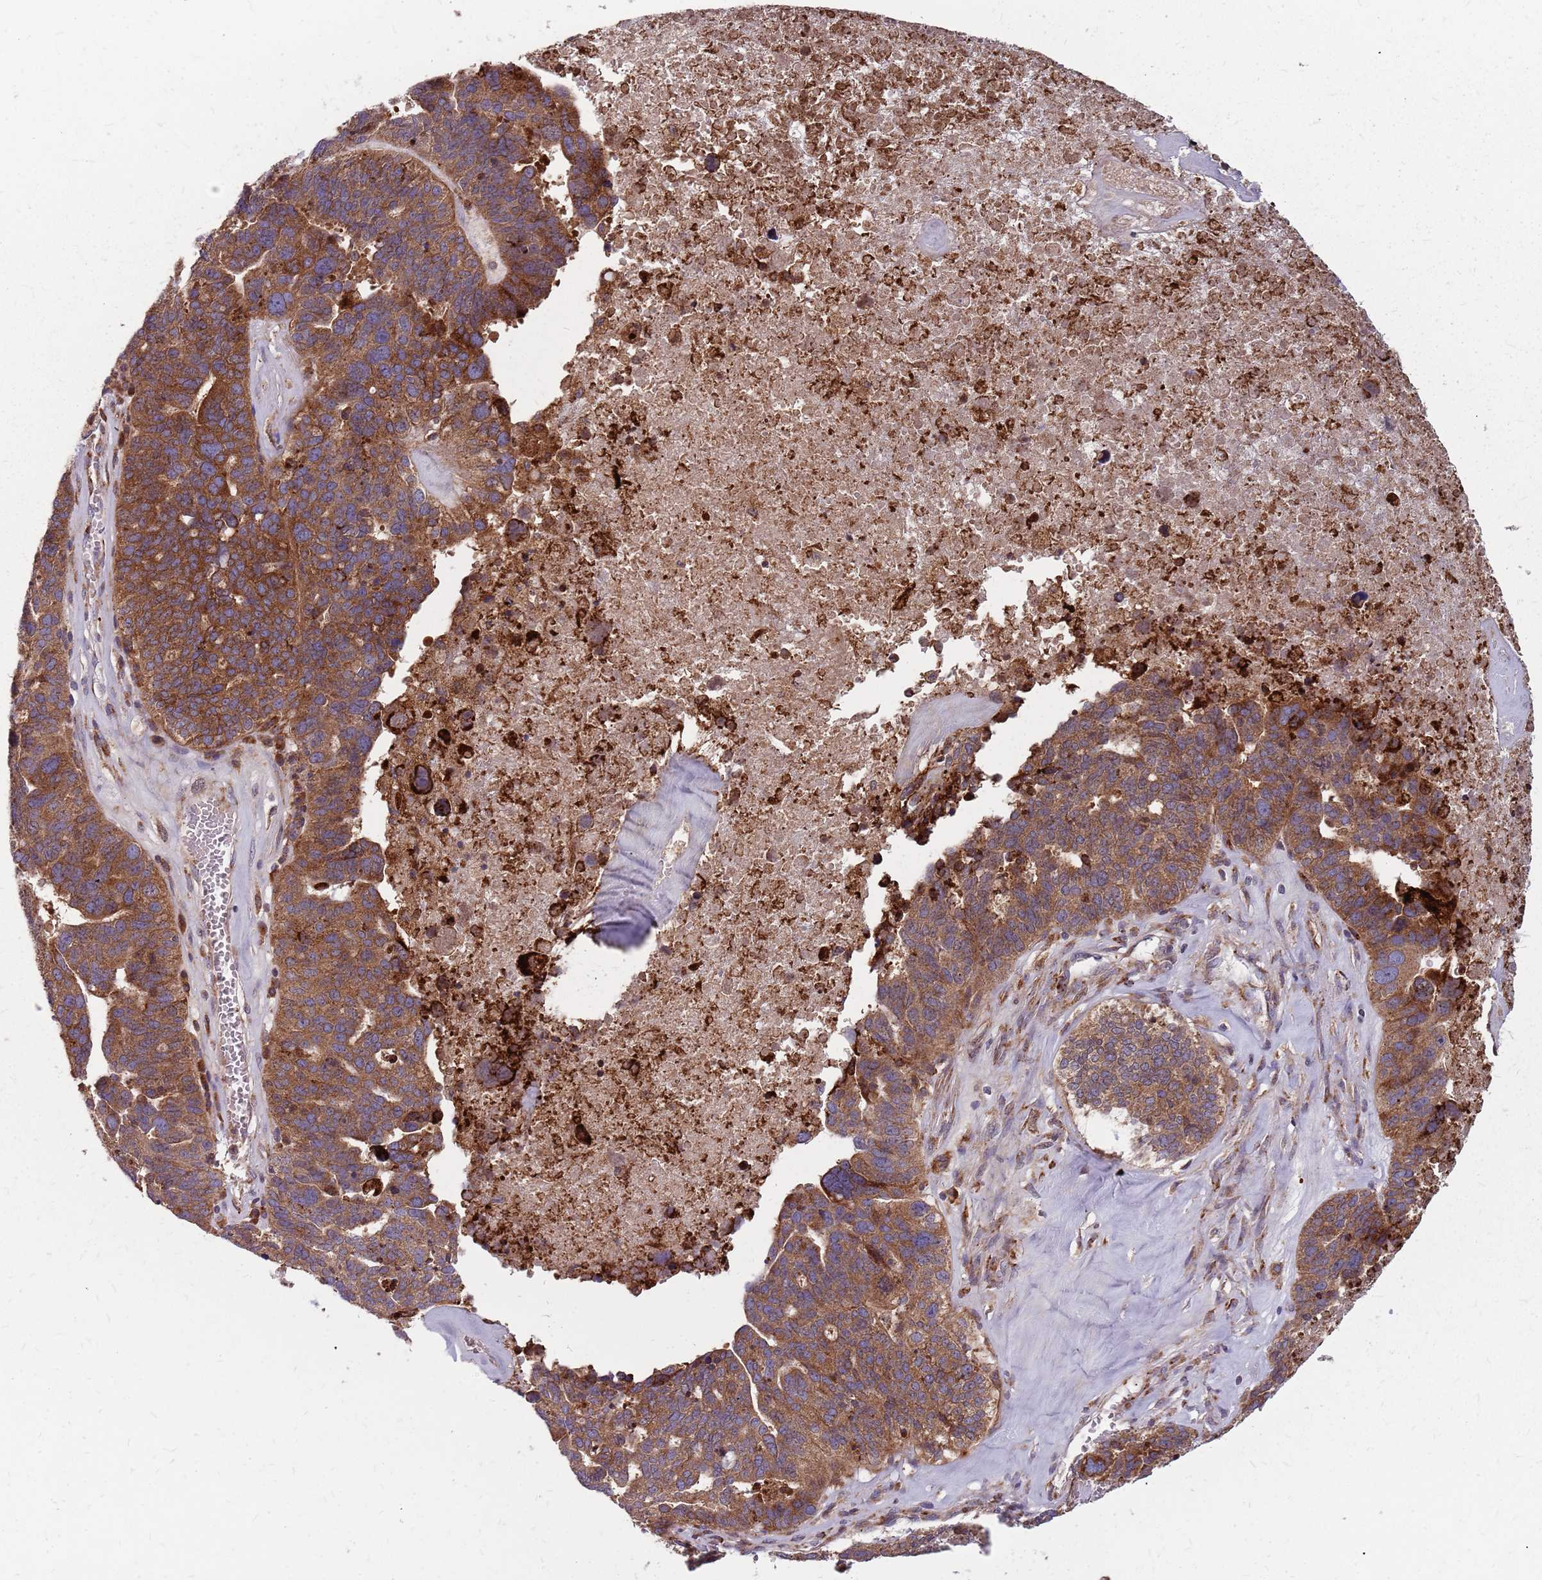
{"staining": {"intensity": "moderate", "quantity": ">75%", "location": "cytoplasmic/membranous"}, "tissue": "ovarian cancer", "cell_type": "Tumor cells", "image_type": "cancer", "snomed": [{"axis": "morphology", "description": "Cystadenocarcinoma, serous, NOS"}, {"axis": "topography", "description": "Ovary"}], "caption": "Immunohistochemical staining of ovarian cancer shows medium levels of moderate cytoplasmic/membranous protein expression in about >75% of tumor cells.", "gene": "NME4", "patient": {"sex": "female", "age": 59}}